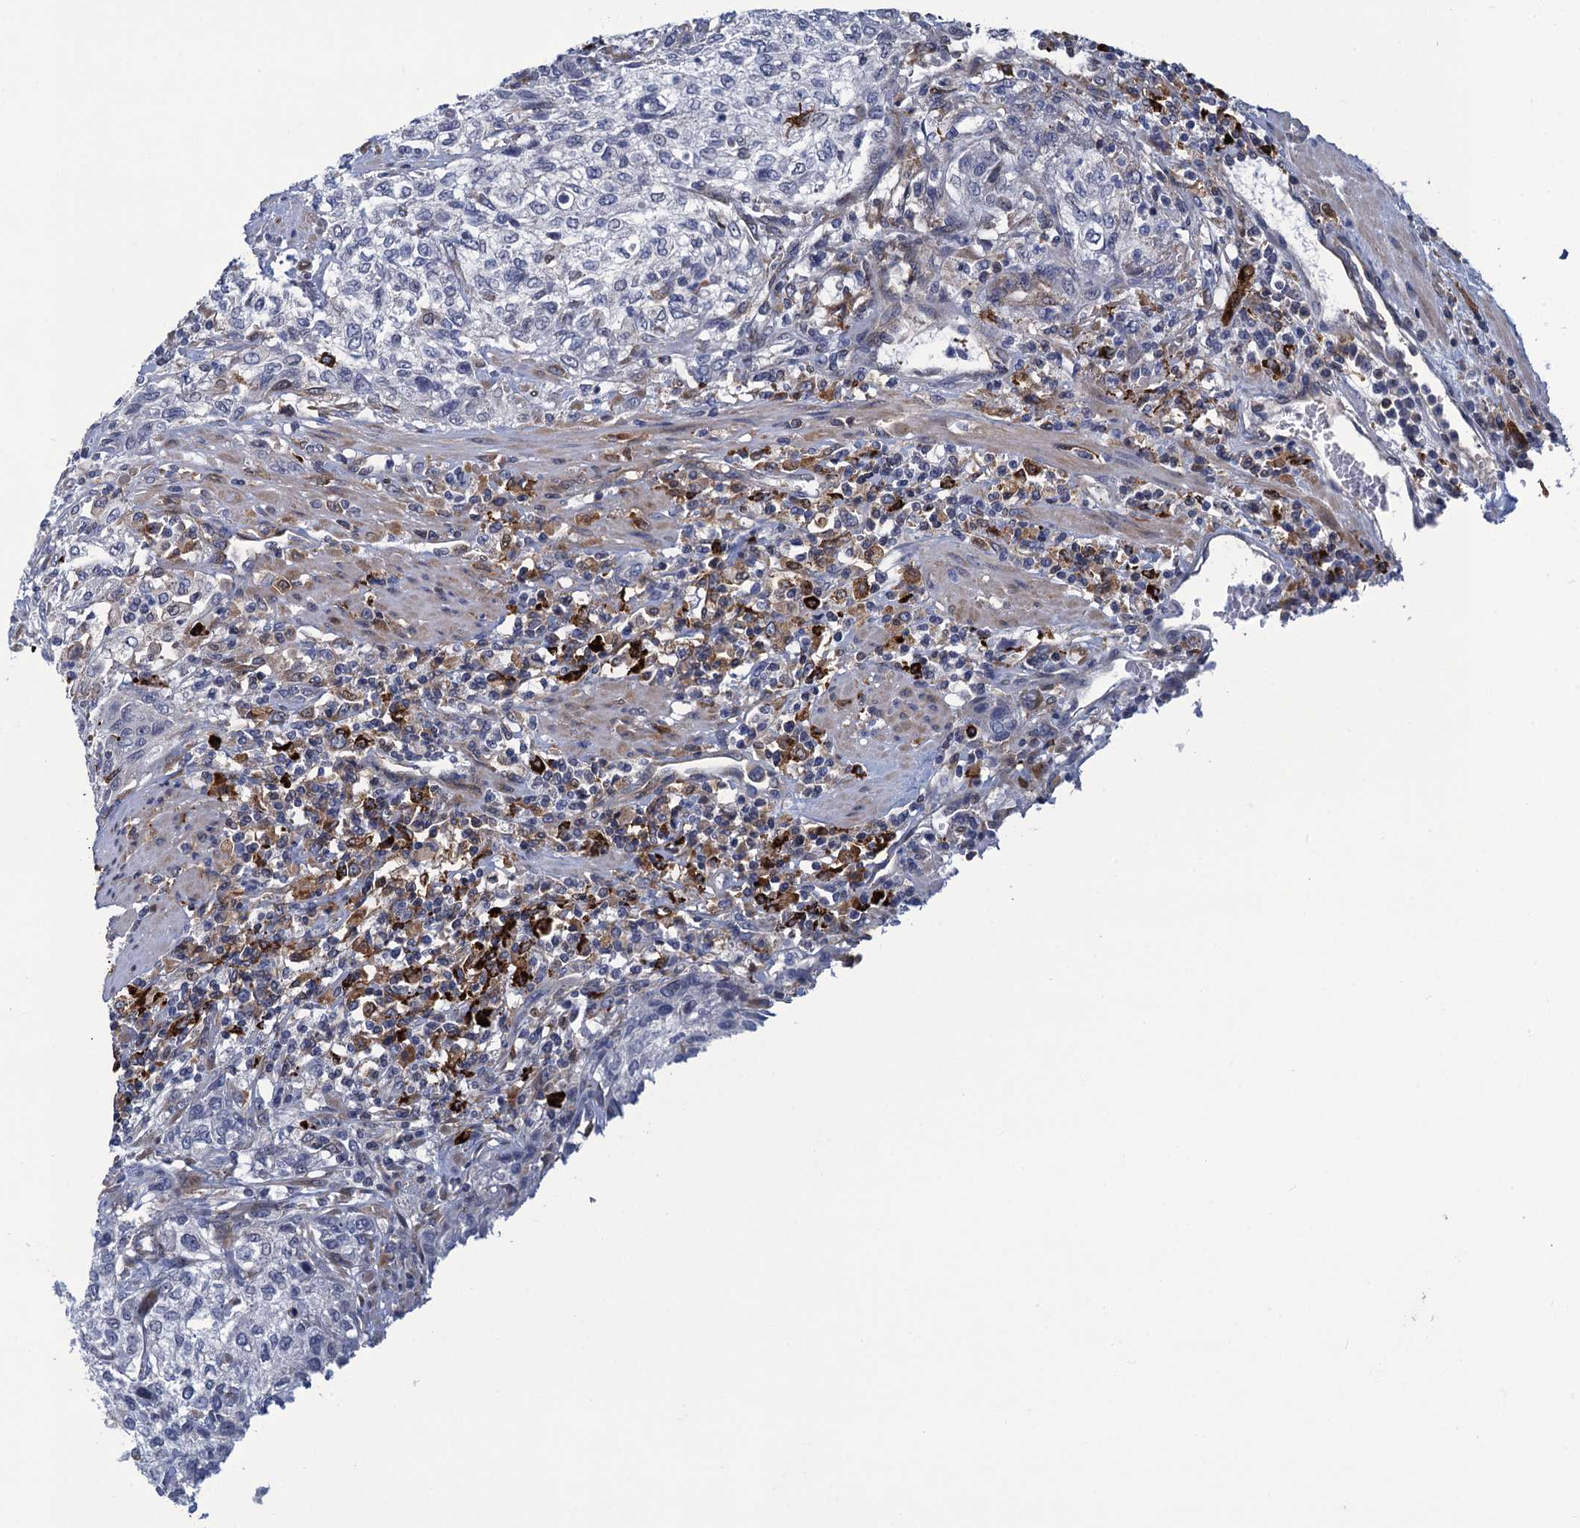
{"staining": {"intensity": "negative", "quantity": "none", "location": "none"}, "tissue": "urothelial cancer", "cell_type": "Tumor cells", "image_type": "cancer", "snomed": [{"axis": "morphology", "description": "Normal tissue, NOS"}, {"axis": "morphology", "description": "Urothelial carcinoma, NOS"}, {"axis": "topography", "description": "Urinary bladder"}, {"axis": "topography", "description": "Peripheral nerve tissue"}], "caption": "Image shows no protein expression in tumor cells of transitional cell carcinoma tissue.", "gene": "DNHD1", "patient": {"sex": "male", "age": 35}}